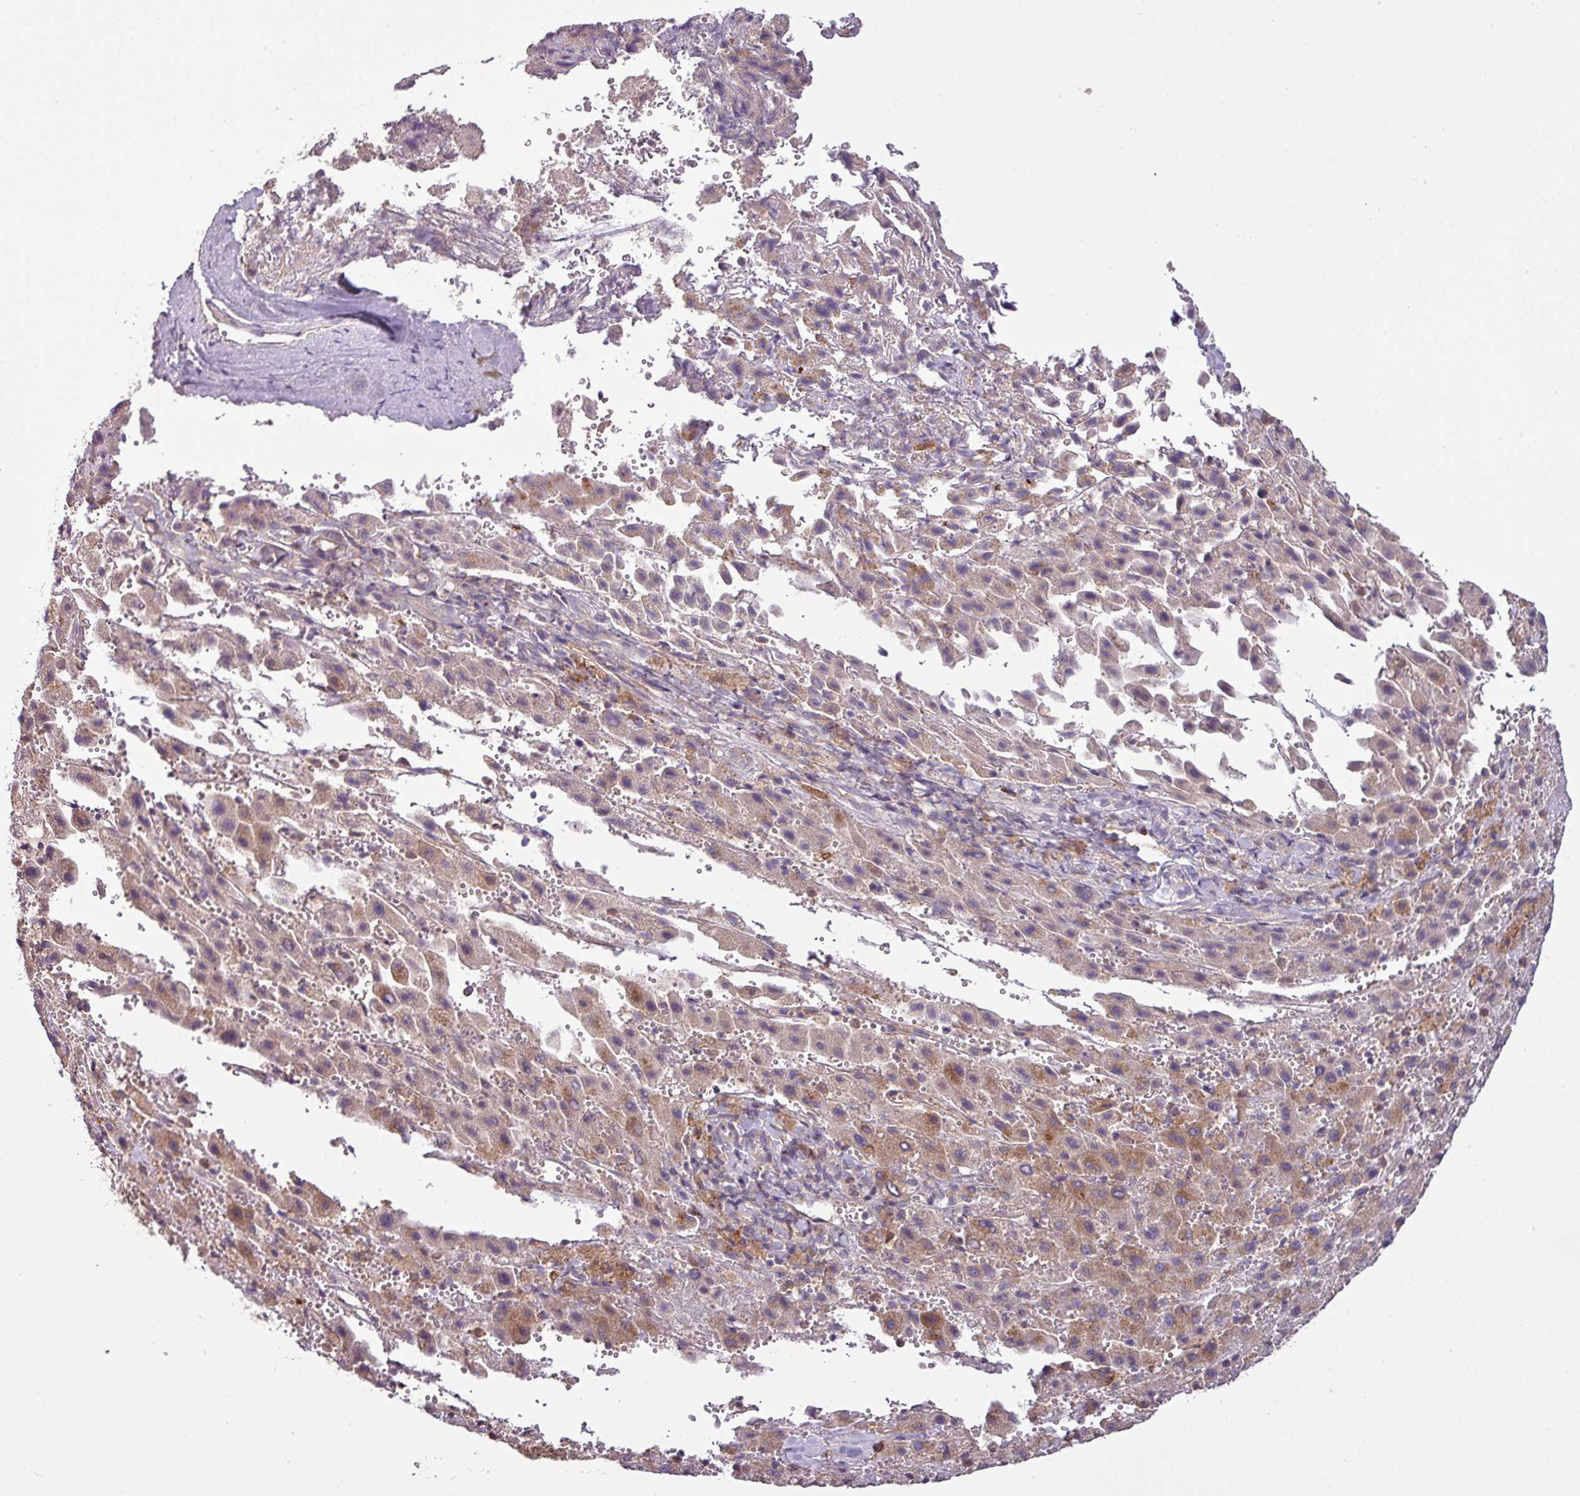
{"staining": {"intensity": "moderate", "quantity": "<25%", "location": "cytoplasmic/membranous"}, "tissue": "liver cancer", "cell_type": "Tumor cells", "image_type": "cancer", "snomed": [{"axis": "morphology", "description": "Carcinoma, Hepatocellular, NOS"}, {"axis": "topography", "description": "Liver"}], "caption": "Tumor cells reveal low levels of moderate cytoplasmic/membranous staining in approximately <25% of cells in liver hepatocellular carcinoma.", "gene": "LRRC74B", "patient": {"sex": "female", "age": 58}}